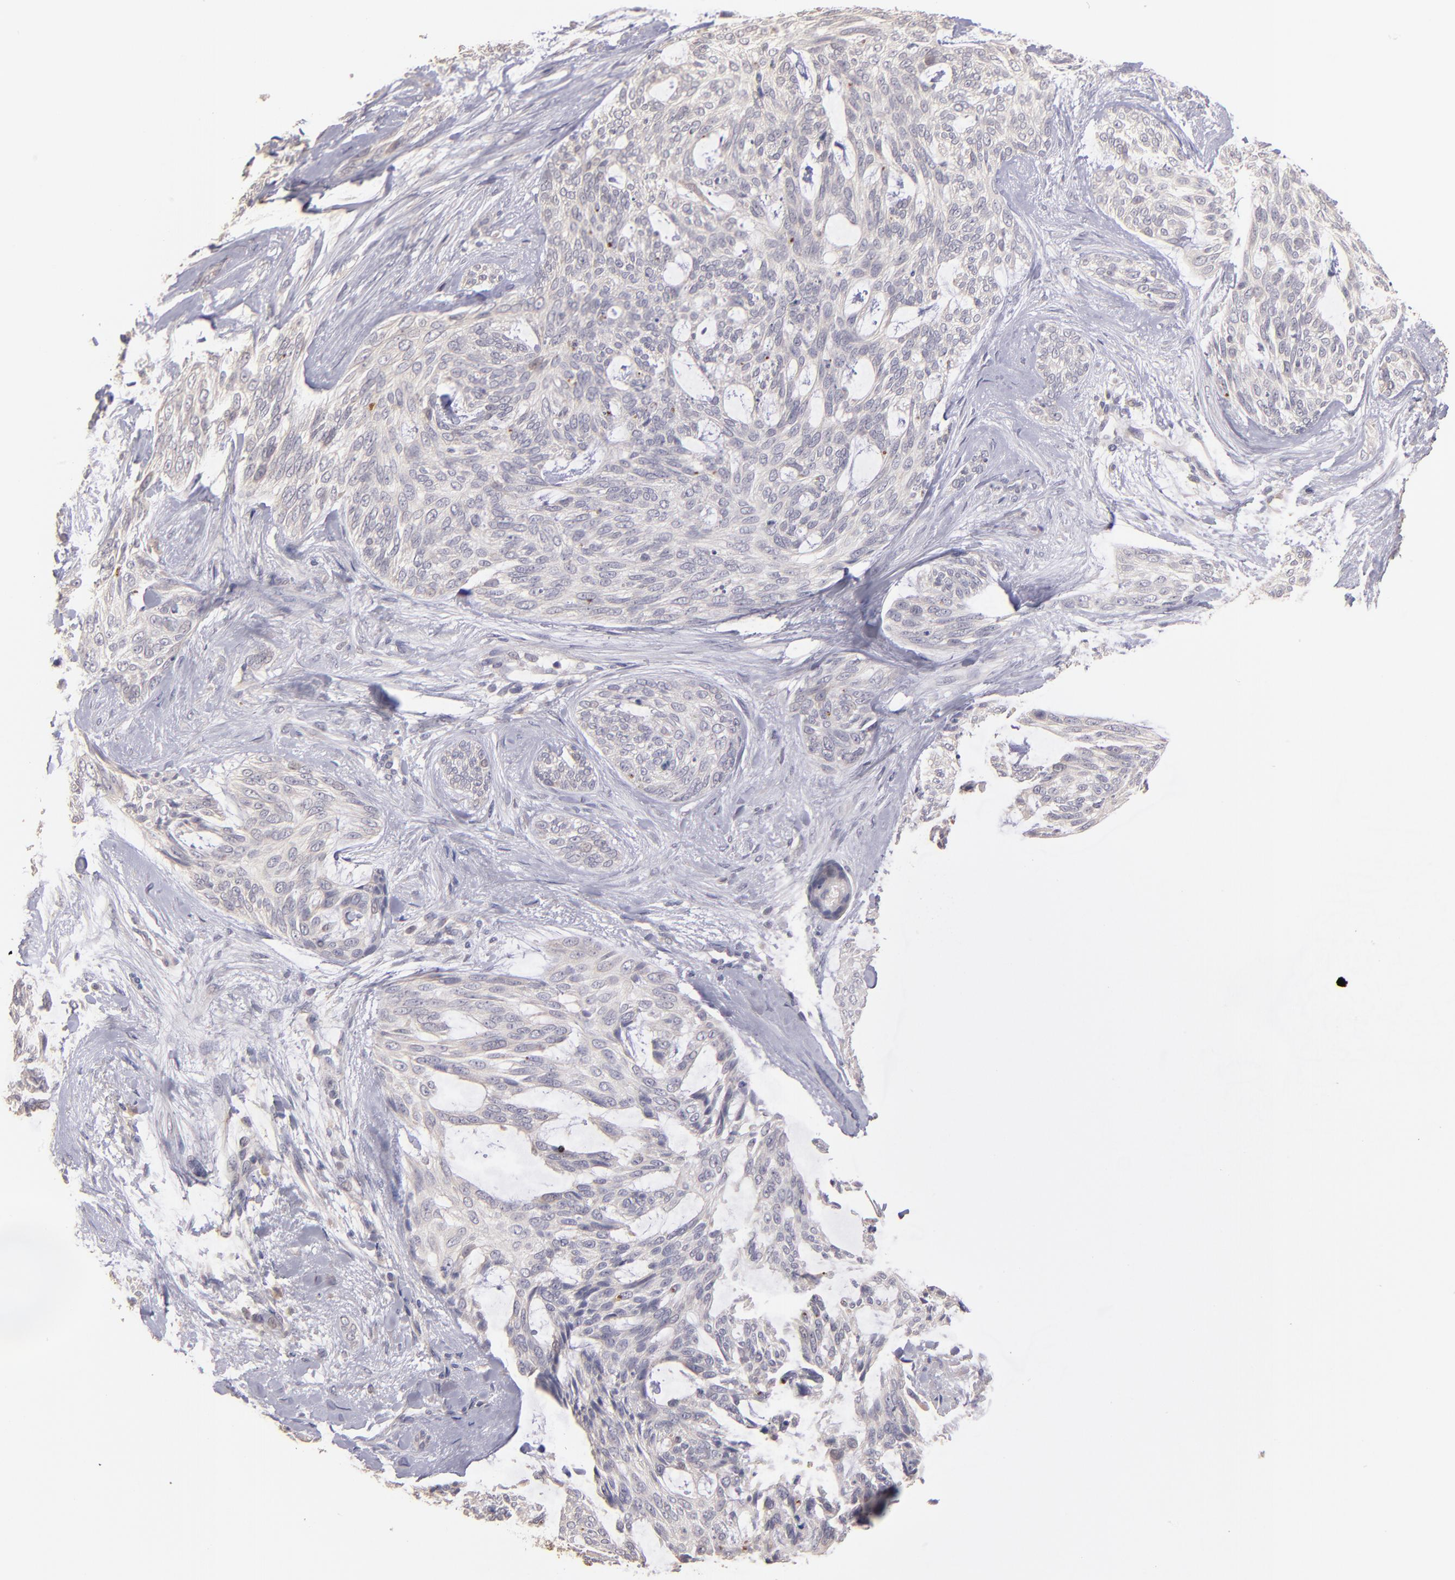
{"staining": {"intensity": "negative", "quantity": "none", "location": "none"}, "tissue": "skin cancer", "cell_type": "Tumor cells", "image_type": "cancer", "snomed": [{"axis": "morphology", "description": "Normal tissue, NOS"}, {"axis": "morphology", "description": "Basal cell carcinoma"}, {"axis": "topography", "description": "Skin"}], "caption": "Immunohistochemistry (IHC) image of neoplastic tissue: human skin cancer (basal cell carcinoma) stained with DAB (3,3'-diaminobenzidine) reveals no significant protein positivity in tumor cells.", "gene": "GNAZ", "patient": {"sex": "female", "age": 71}}